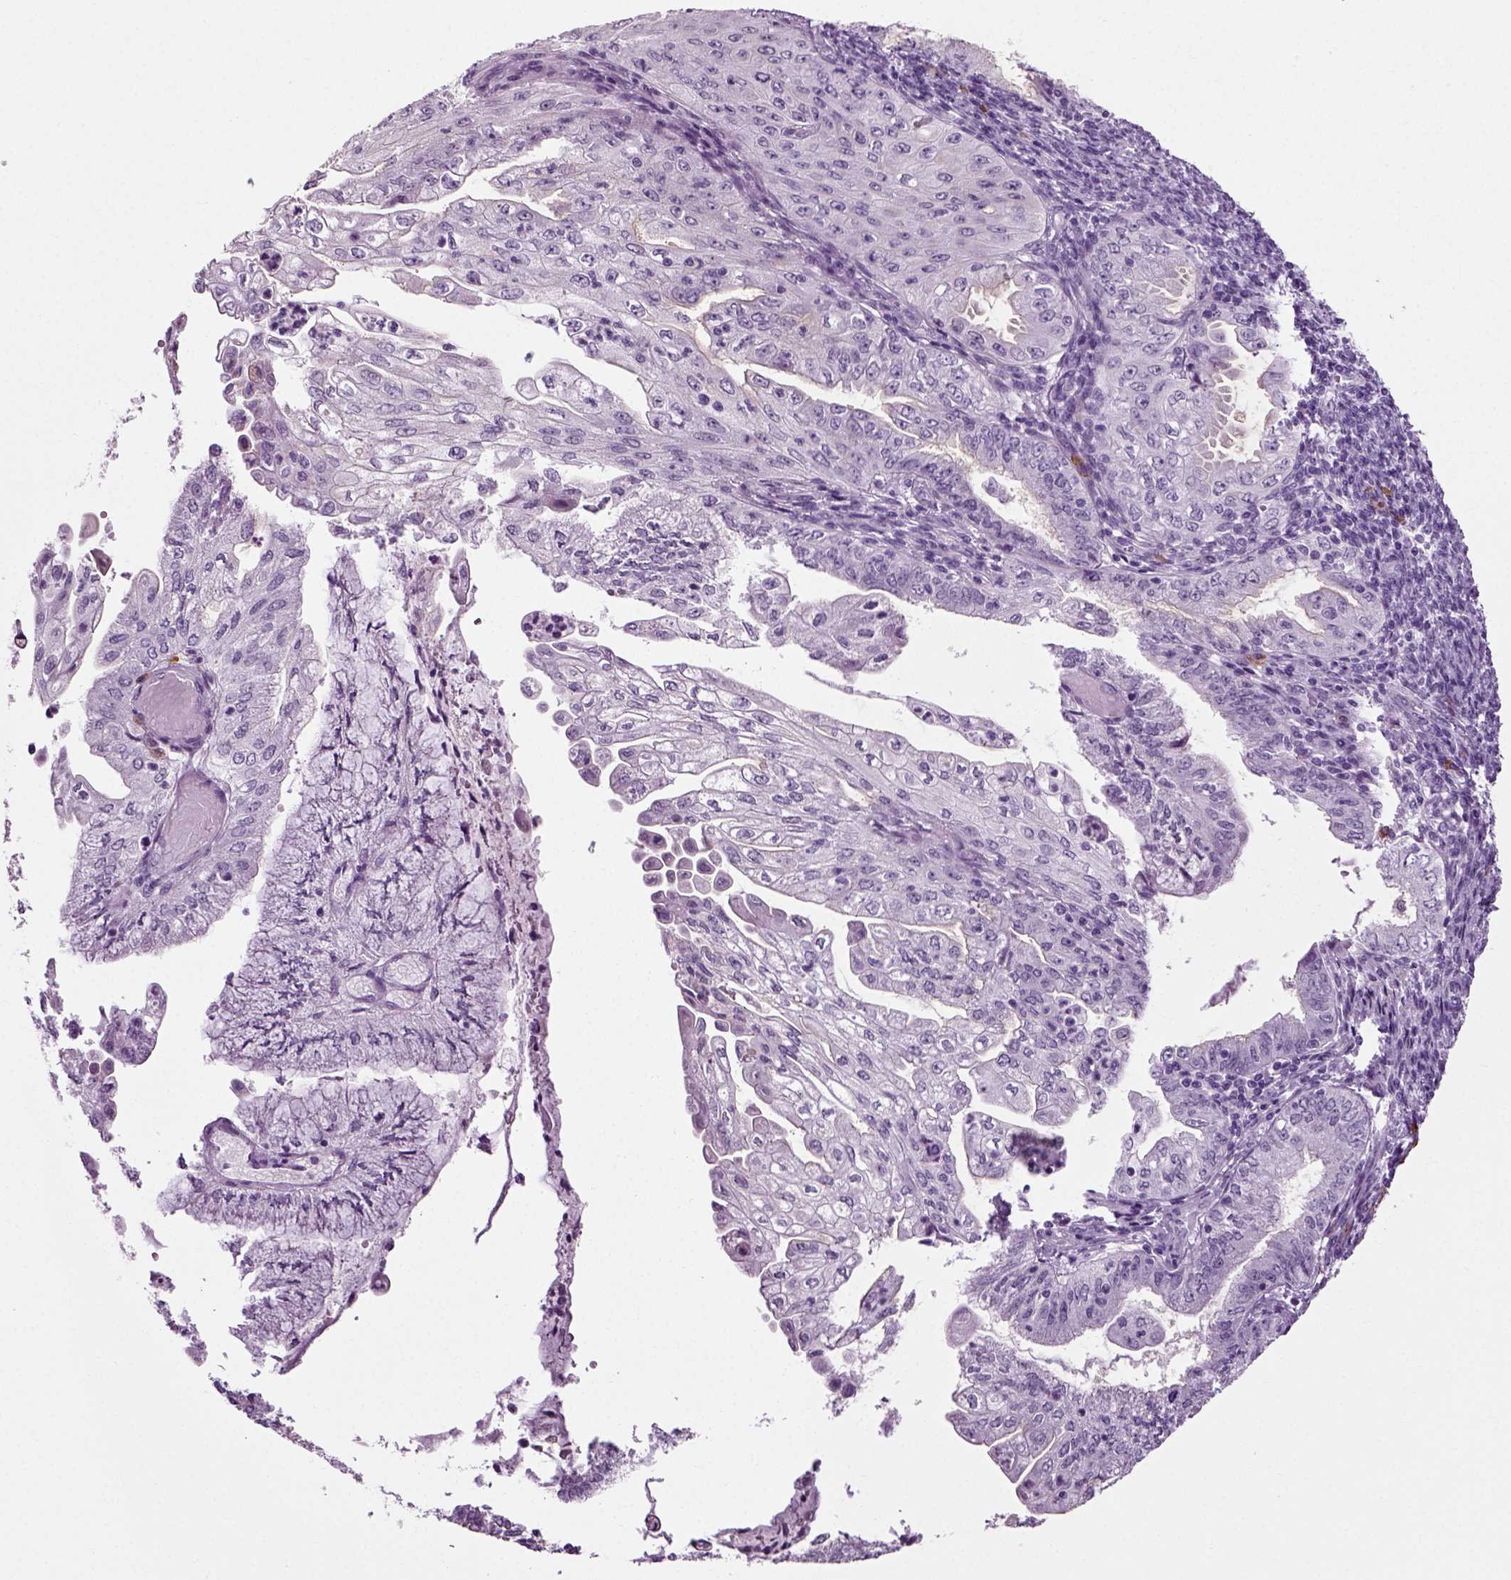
{"staining": {"intensity": "negative", "quantity": "none", "location": "none"}, "tissue": "endometrial cancer", "cell_type": "Tumor cells", "image_type": "cancer", "snomed": [{"axis": "morphology", "description": "Adenocarcinoma, NOS"}, {"axis": "topography", "description": "Endometrium"}], "caption": "The photomicrograph displays no staining of tumor cells in endometrial adenocarcinoma.", "gene": "SLC26A8", "patient": {"sex": "female", "age": 55}}